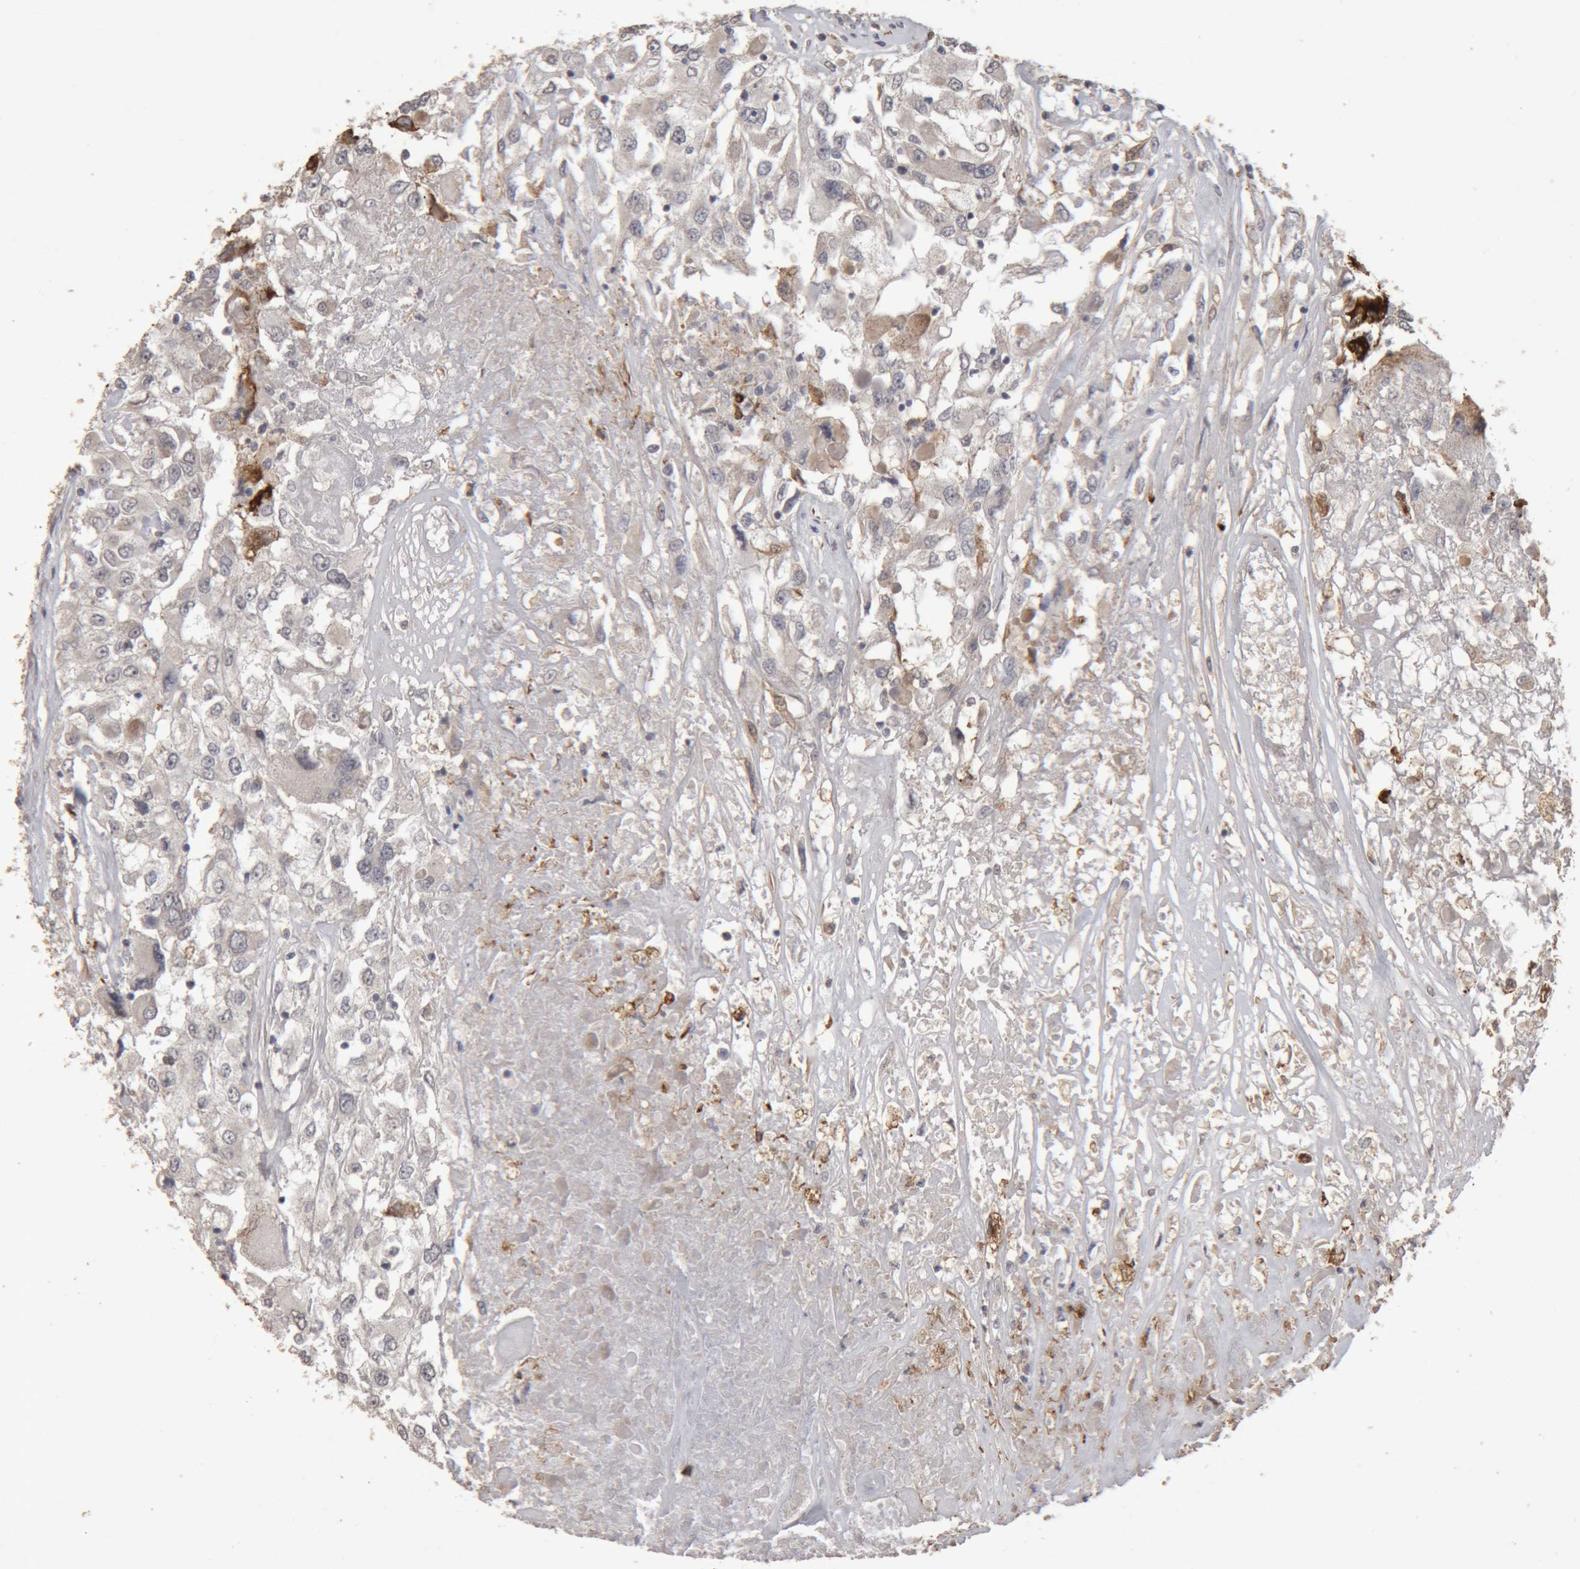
{"staining": {"intensity": "negative", "quantity": "none", "location": "none"}, "tissue": "renal cancer", "cell_type": "Tumor cells", "image_type": "cancer", "snomed": [{"axis": "morphology", "description": "Adenocarcinoma, NOS"}, {"axis": "topography", "description": "Kidney"}], "caption": "An image of human renal cancer (adenocarcinoma) is negative for staining in tumor cells.", "gene": "MEP1A", "patient": {"sex": "female", "age": 52}}